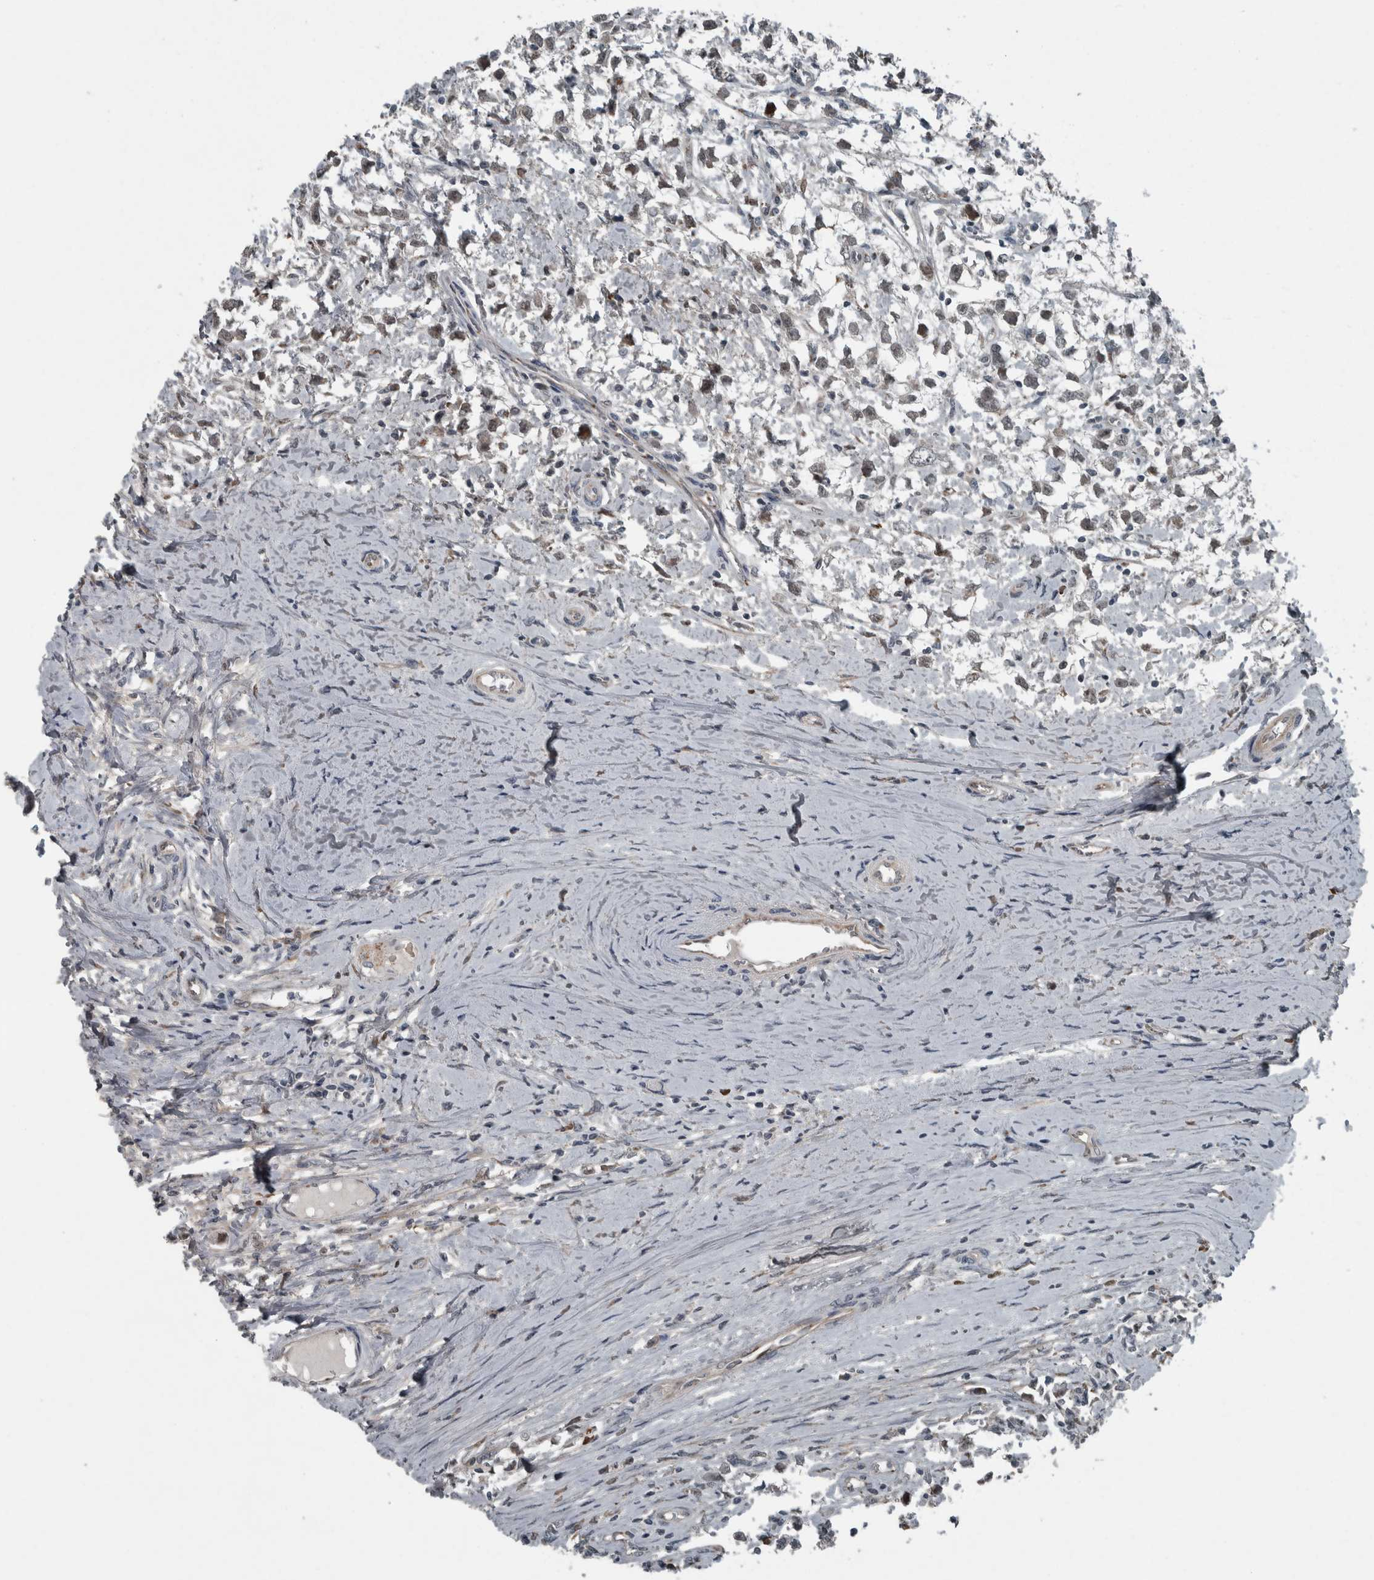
{"staining": {"intensity": "weak", "quantity": "25%-75%", "location": "nuclear"}, "tissue": "testis cancer", "cell_type": "Tumor cells", "image_type": "cancer", "snomed": [{"axis": "morphology", "description": "Seminoma, NOS"}, {"axis": "morphology", "description": "Carcinoma, Embryonal, NOS"}, {"axis": "topography", "description": "Testis"}], "caption": "A brown stain shows weak nuclear positivity of a protein in human testis seminoma tumor cells.", "gene": "ZNF345", "patient": {"sex": "male", "age": 51}}